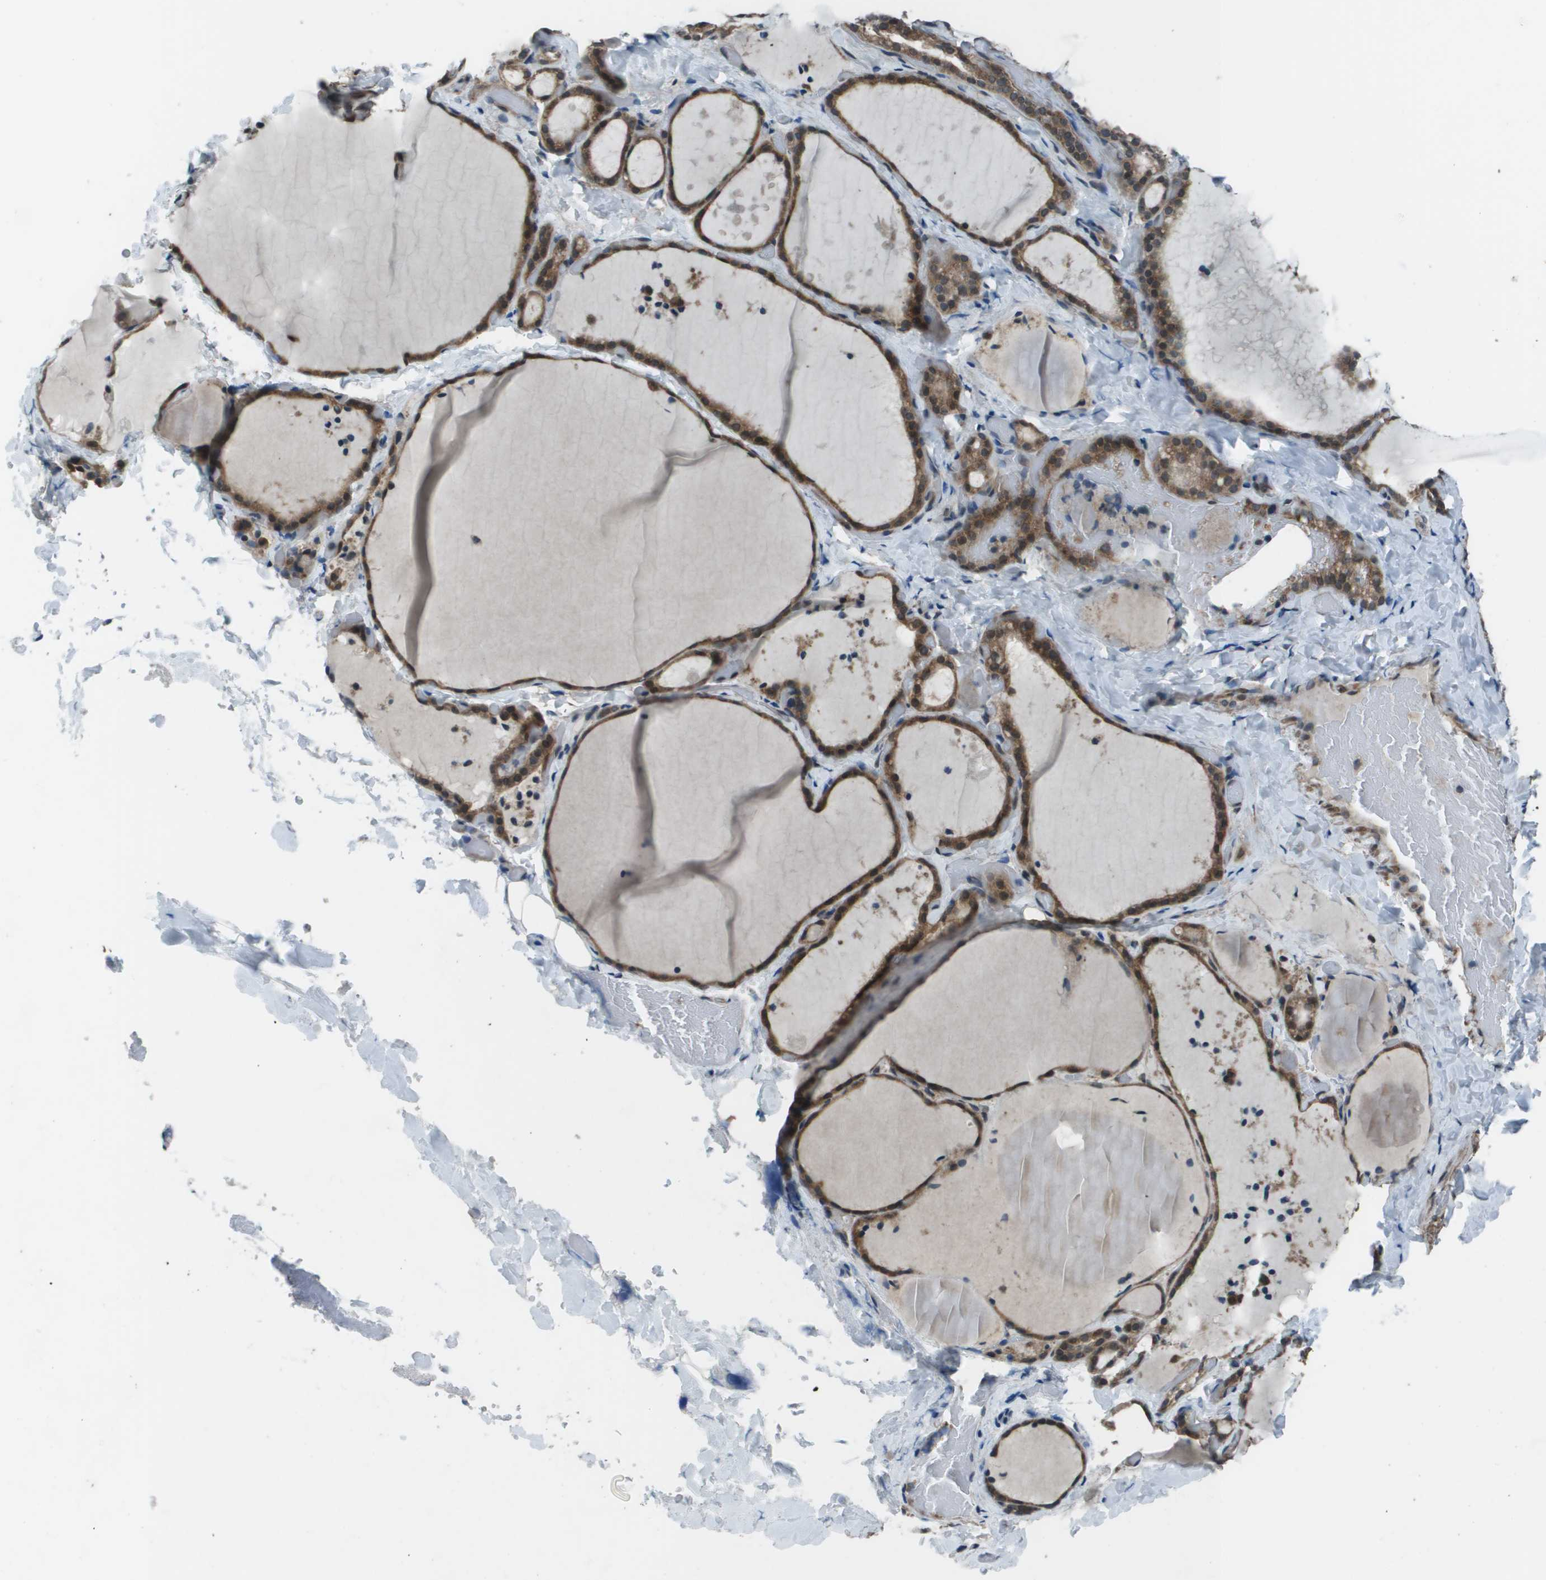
{"staining": {"intensity": "strong", "quantity": ">75%", "location": "cytoplasmic/membranous"}, "tissue": "thyroid gland", "cell_type": "Glandular cells", "image_type": "normal", "snomed": [{"axis": "morphology", "description": "Normal tissue, NOS"}, {"axis": "topography", "description": "Thyroid gland"}], "caption": "This histopathology image reveals unremarkable thyroid gland stained with immunohistochemistry to label a protein in brown. The cytoplasmic/membranous of glandular cells show strong positivity for the protein. Nuclei are counter-stained blue.", "gene": "PPFIA1", "patient": {"sex": "female", "age": 44}}